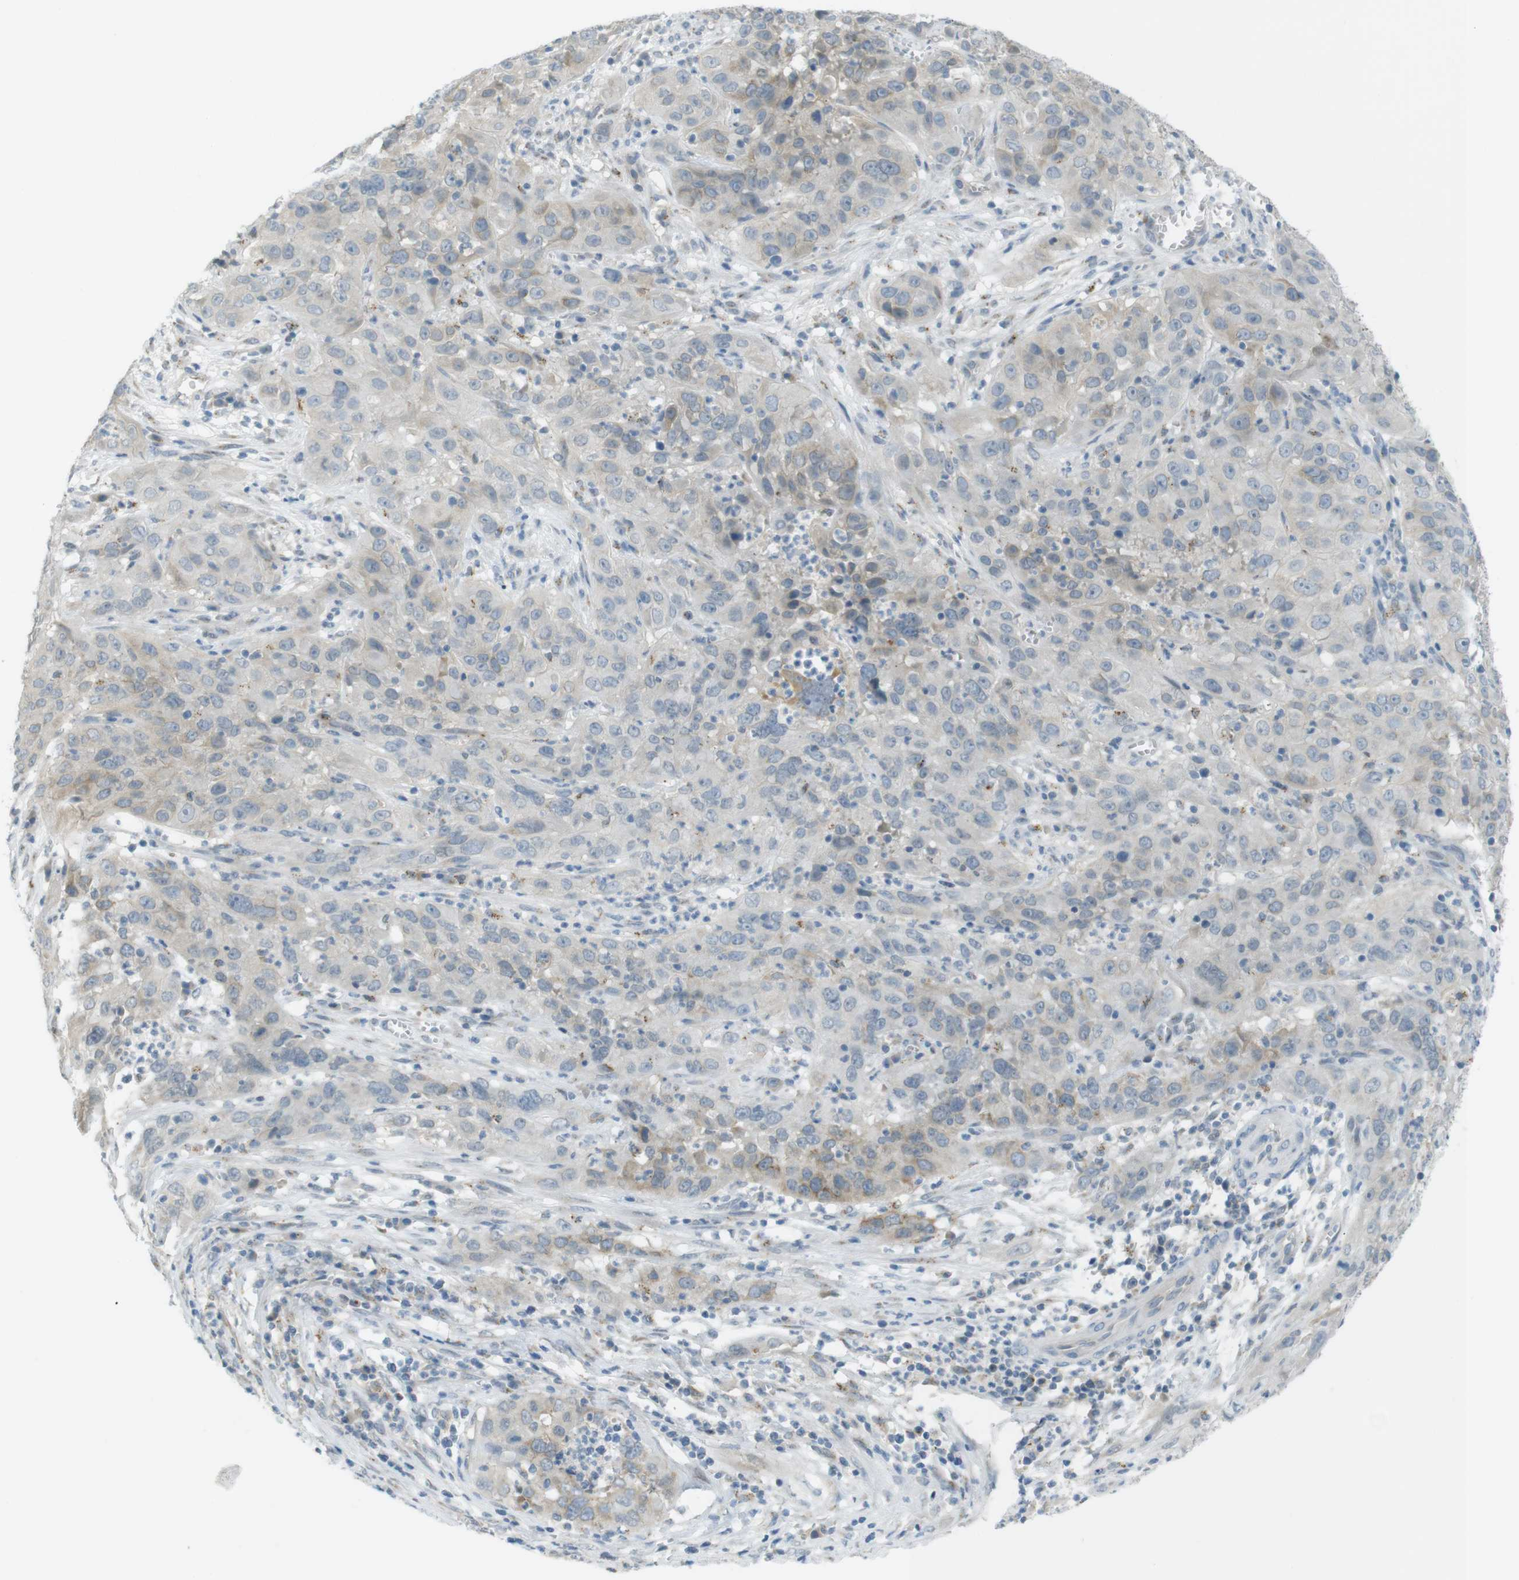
{"staining": {"intensity": "weak", "quantity": "25%-75%", "location": "cytoplasmic/membranous"}, "tissue": "cervical cancer", "cell_type": "Tumor cells", "image_type": "cancer", "snomed": [{"axis": "morphology", "description": "Squamous cell carcinoma, NOS"}, {"axis": "topography", "description": "Cervix"}], "caption": "This is a photomicrograph of immunohistochemistry staining of cervical cancer (squamous cell carcinoma), which shows weak staining in the cytoplasmic/membranous of tumor cells.", "gene": "UGT8", "patient": {"sex": "female", "age": 32}}